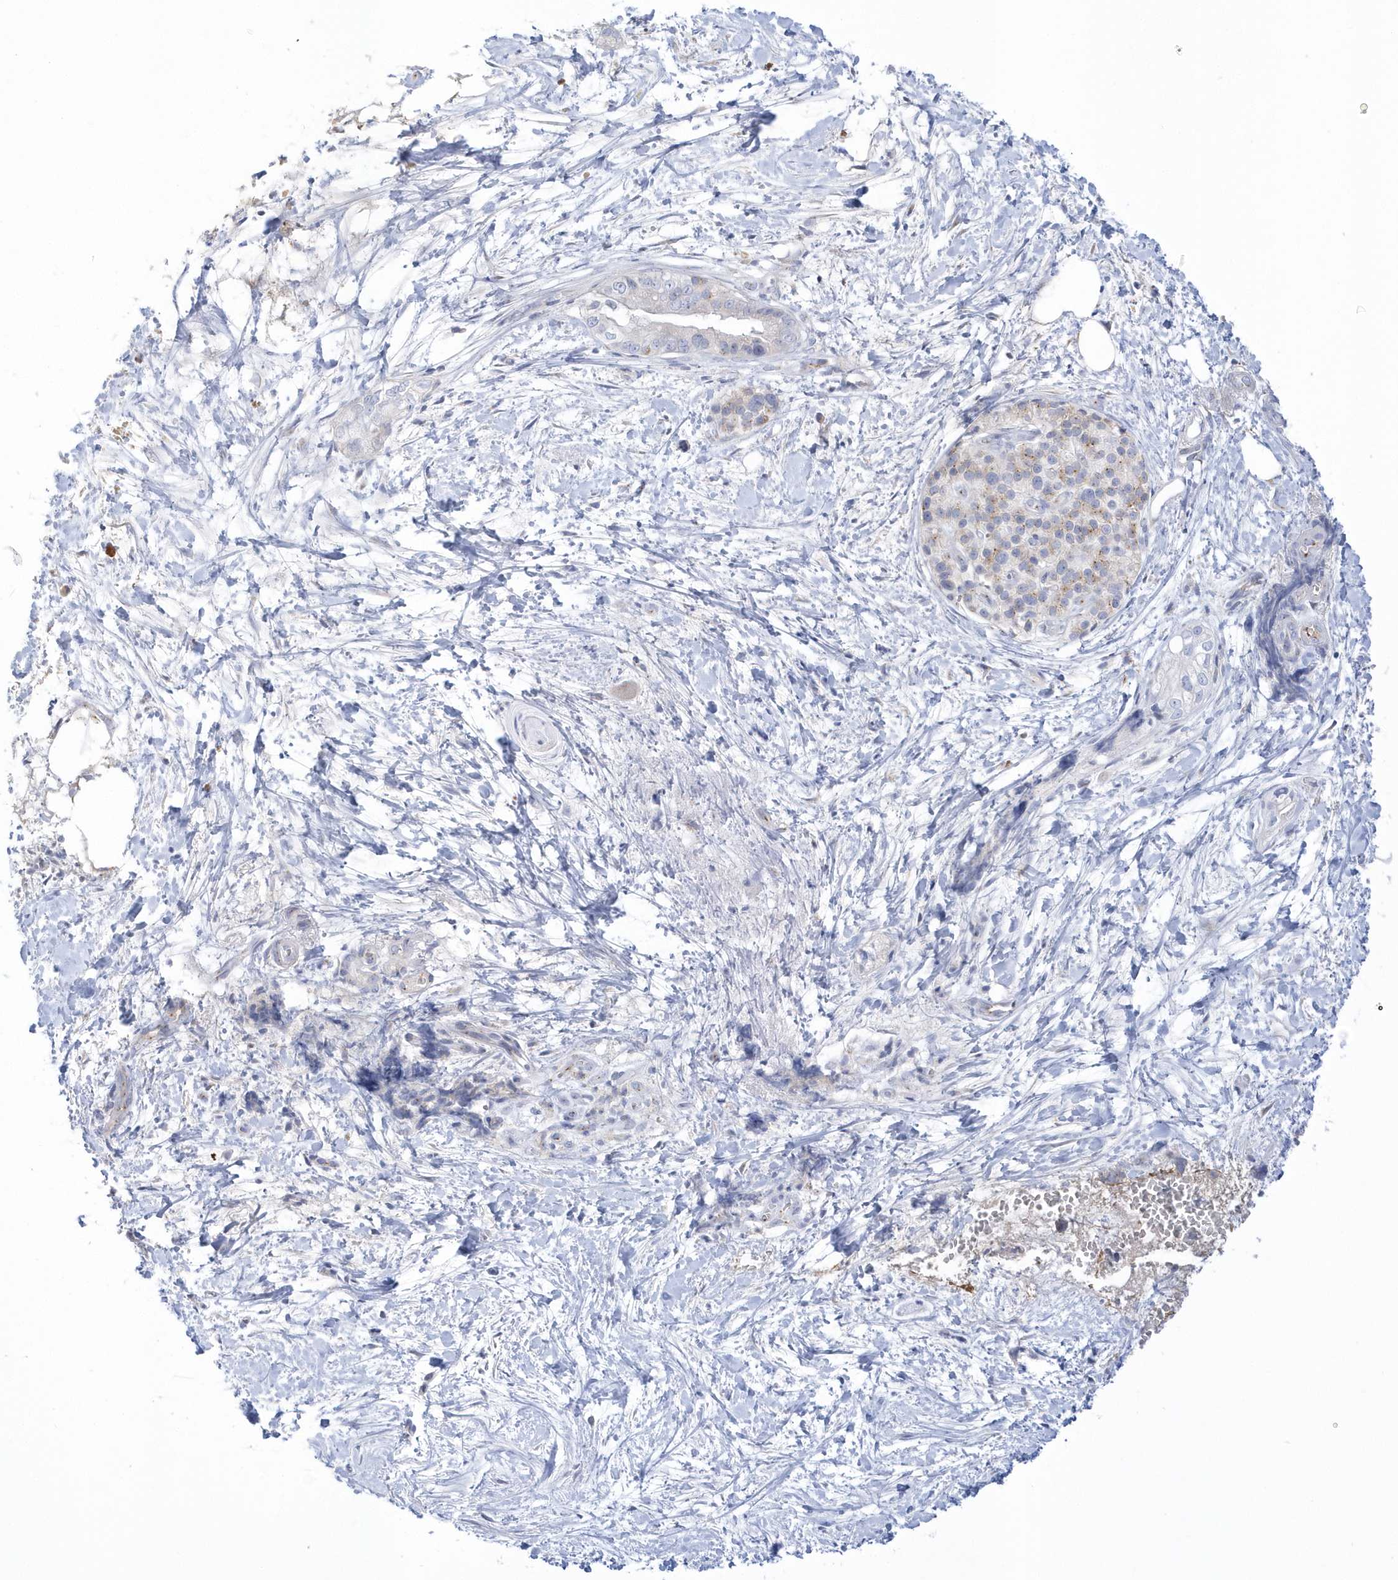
{"staining": {"intensity": "negative", "quantity": "none", "location": "none"}, "tissue": "pancreatic cancer", "cell_type": "Tumor cells", "image_type": "cancer", "snomed": [{"axis": "morphology", "description": "Adenocarcinoma, NOS"}, {"axis": "topography", "description": "Pancreas"}], "caption": "DAB immunohistochemical staining of pancreatic cancer demonstrates no significant expression in tumor cells.", "gene": "SEMA3D", "patient": {"sex": "male", "age": 68}}